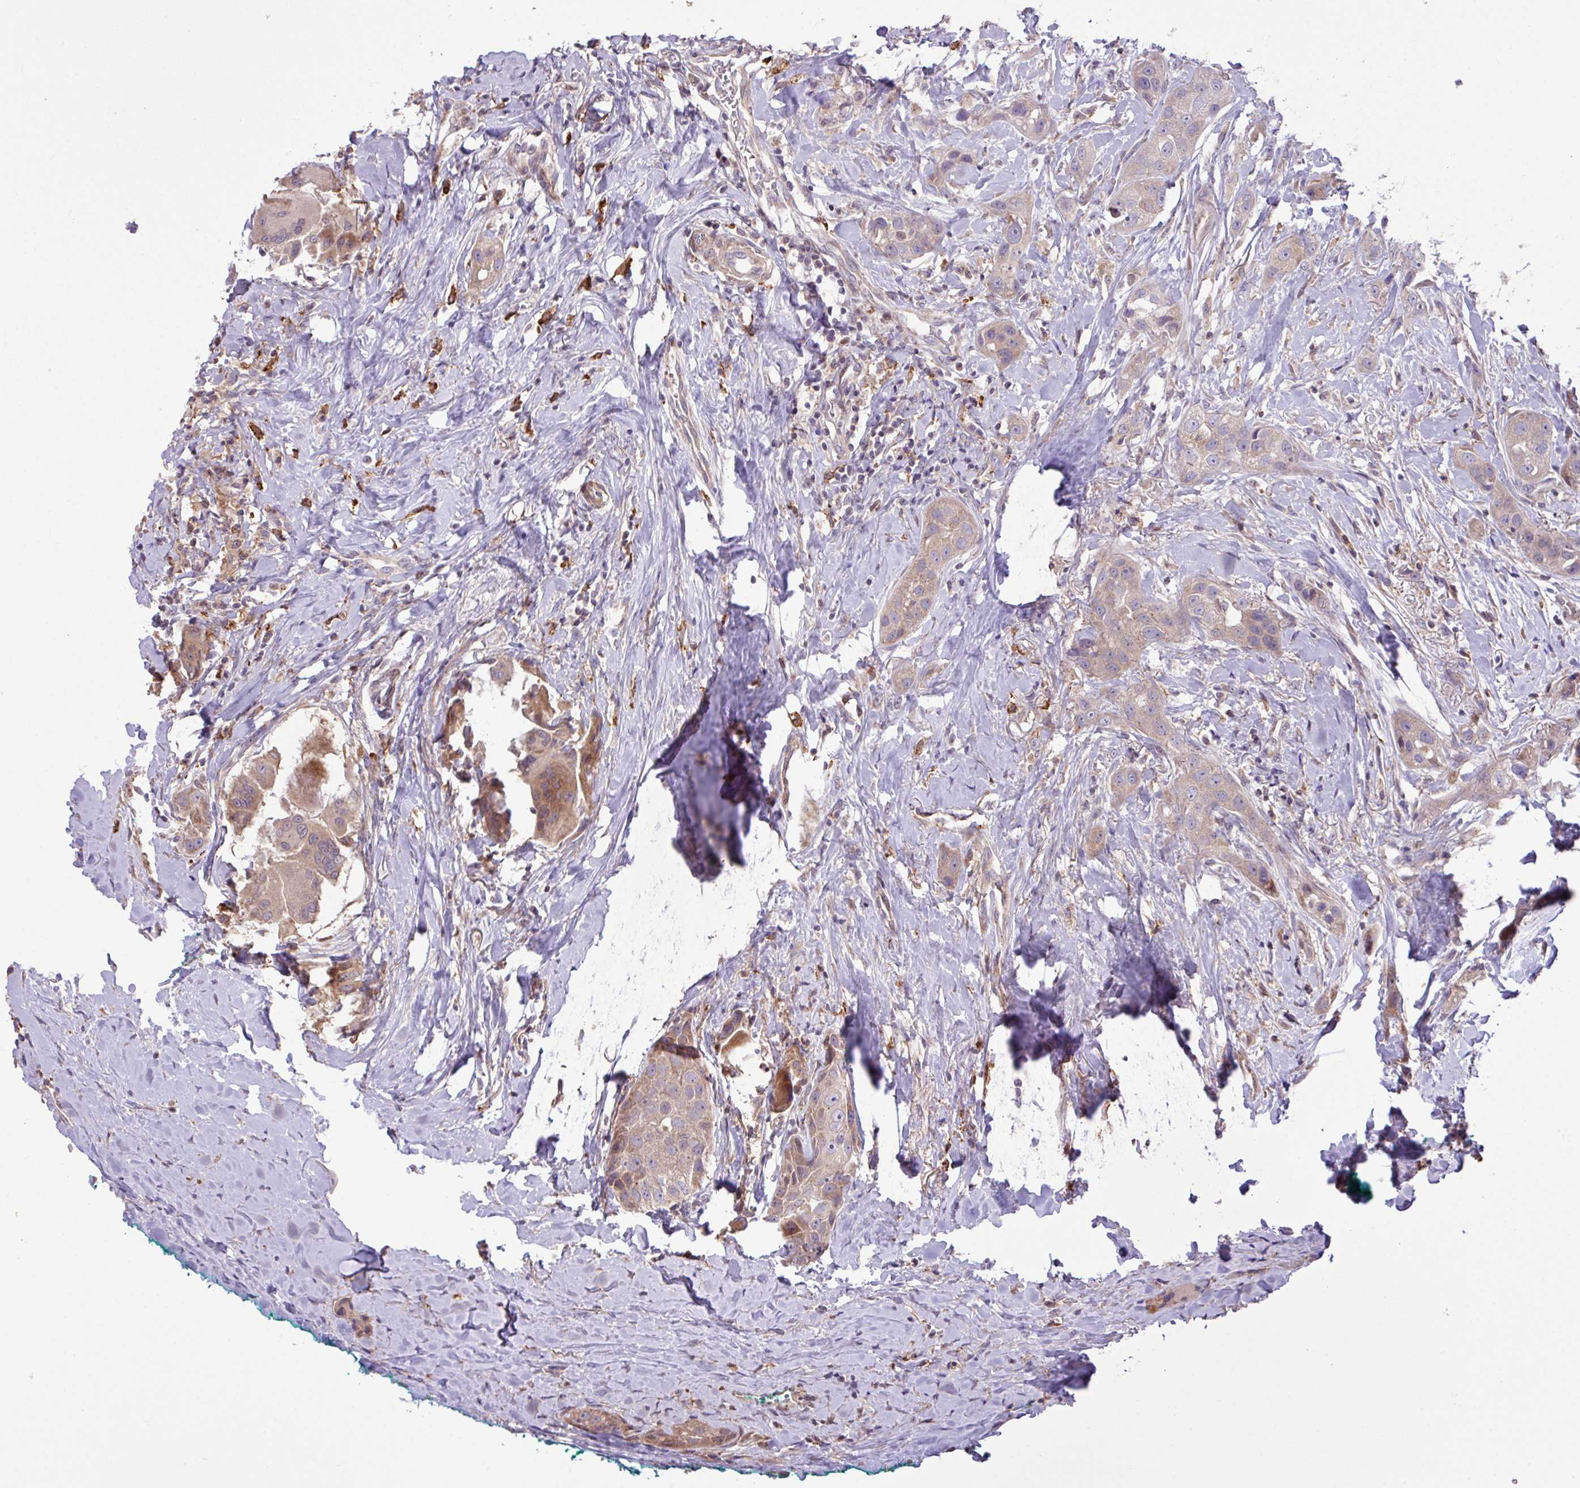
{"staining": {"intensity": "weak", "quantity": "25%-75%", "location": "cytoplasmic/membranous"}, "tissue": "head and neck cancer", "cell_type": "Tumor cells", "image_type": "cancer", "snomed": [{"axis": "morphology", "description": "Normal tissue, NOS"}, {"axis": "morphology", "description": "Squamous cell carcinoma, NOS"}, {"axis": "topography", "description": "Skeletal muscle"}, {"axis": "topography", "description": "Head-Neck"}], "caption": "Weak cytoplasmic/membranous staining for a protein is appreciated in about 25%-75% of tumor cells of head and neck squamous cell carcinoma using IHC.", "gene": "ARHGEF25", "patient": {"sex": "male", "age": 51}}